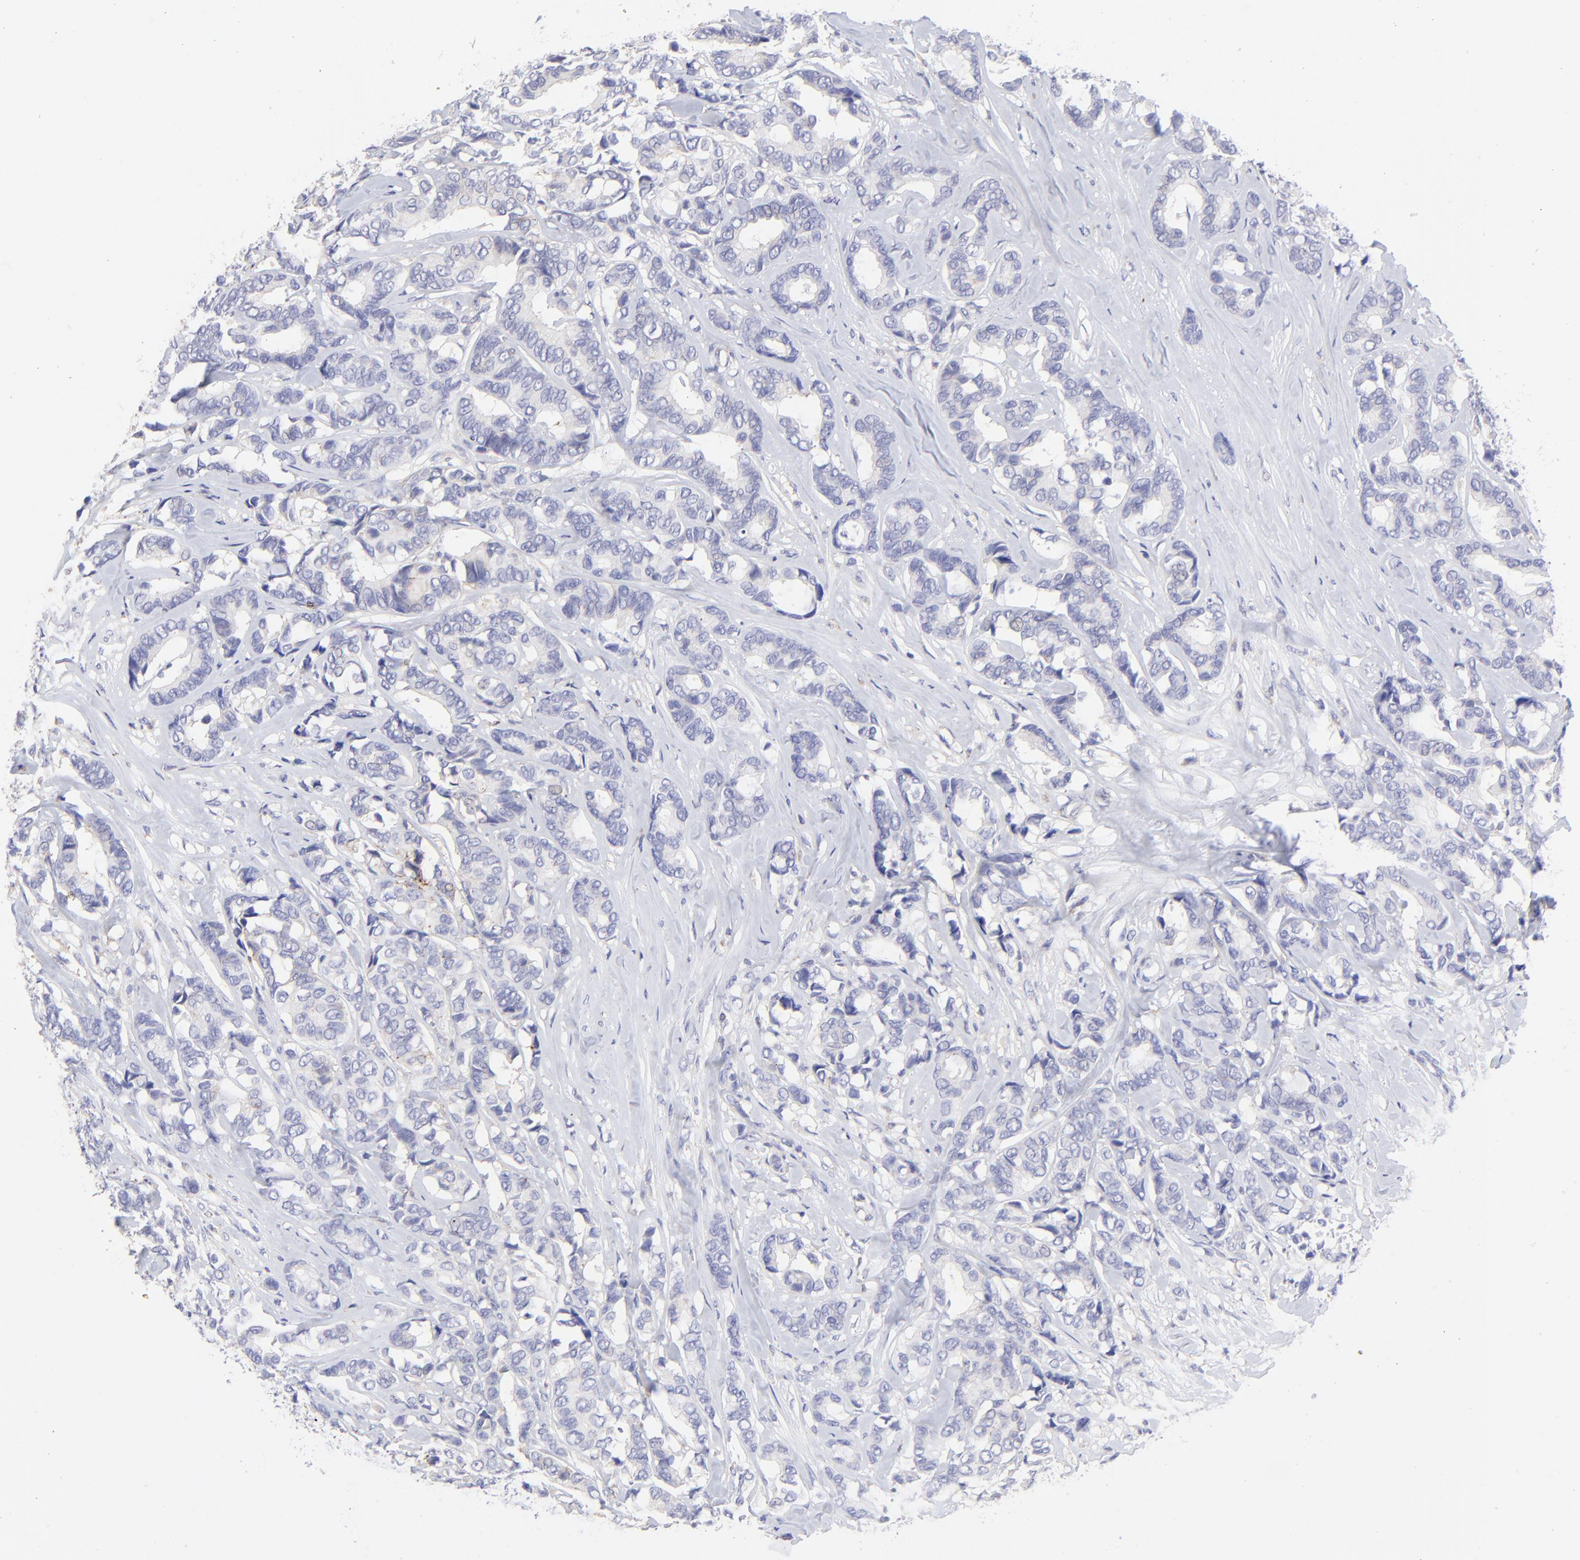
{"staining": {"intensity": "negative", "quantity": "none", "location": "none"}, "tissue": "breast cancer", "cell_type": "Tumor cells", "image_type": "cancer", "snomed": [{"axis": "morphology", "description": "Duct carcinoma"}, {"axis": "topography", "description": "Breast"}], "caption": "Tumor cells show no significant protein staining in breast cancer.", "gene": "LHFPL1", "patient": {"sex": "female", "age": 87}}